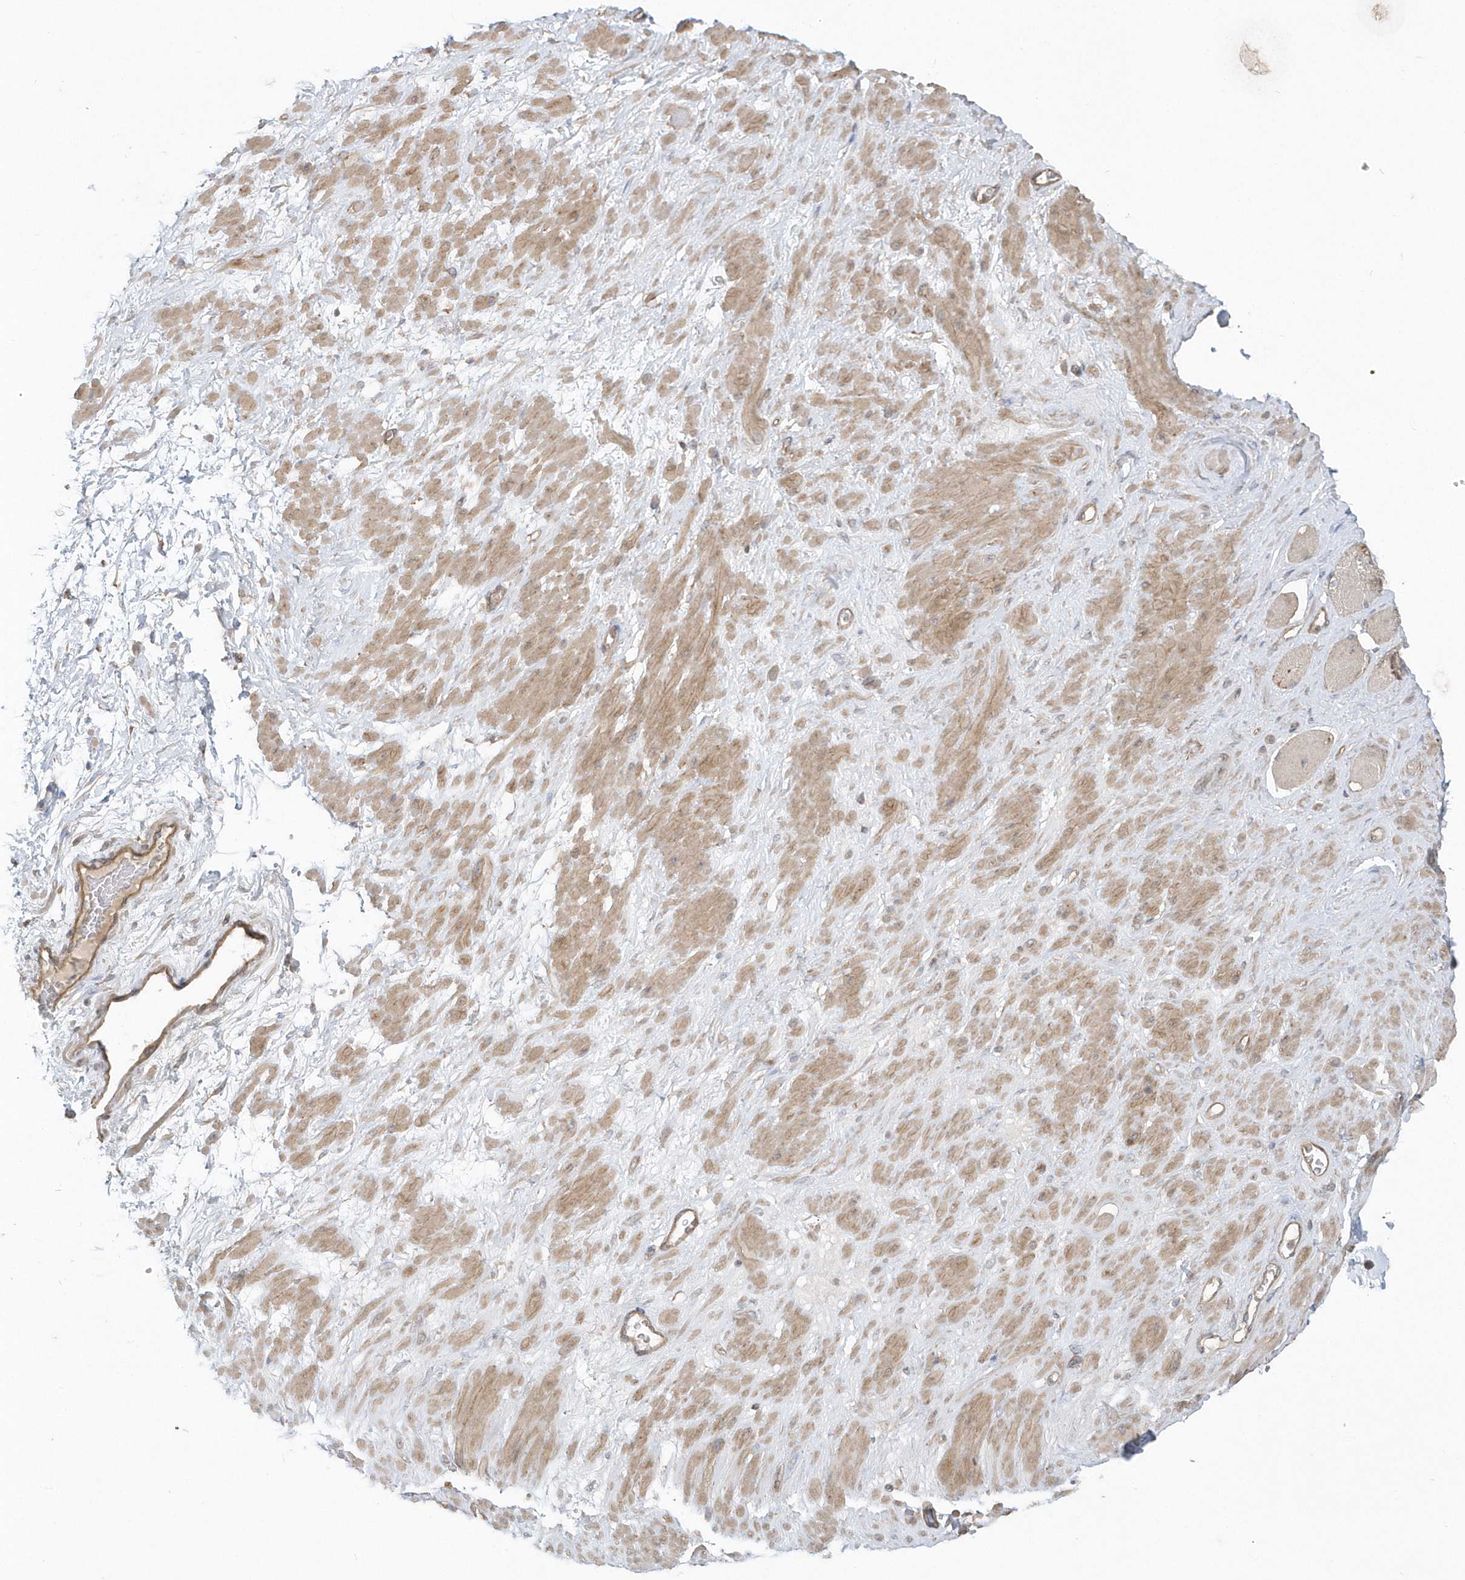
{"staining": {"intensity": "strong", "quantity": ">75%", "location": "cytoplasmic/membranous"}, "tissue": "adipose tissue", "cell_type": "Adipocytes", "image_type": "normal", "snomed": [{"axis": "morphology", "description": "Normal tissue, NOS"}, {"axis": "morphology", "description": "Adenocarcinoma, Low grade"}, {"axis": "topography", "description": "Prostate"}, {"axis": "topography", "description": "Peripheral nerve tissue"}], "caption": "Adipose tissue stained with DAB IHC shows high levels of strong cytoplasmic/membranous expression in about >75% of adipocytes. (DAB IHC with brightfield microscopy, high magnification).", "gene": "ACTR1A", "patient": {"sex": "male", "age": 63}}